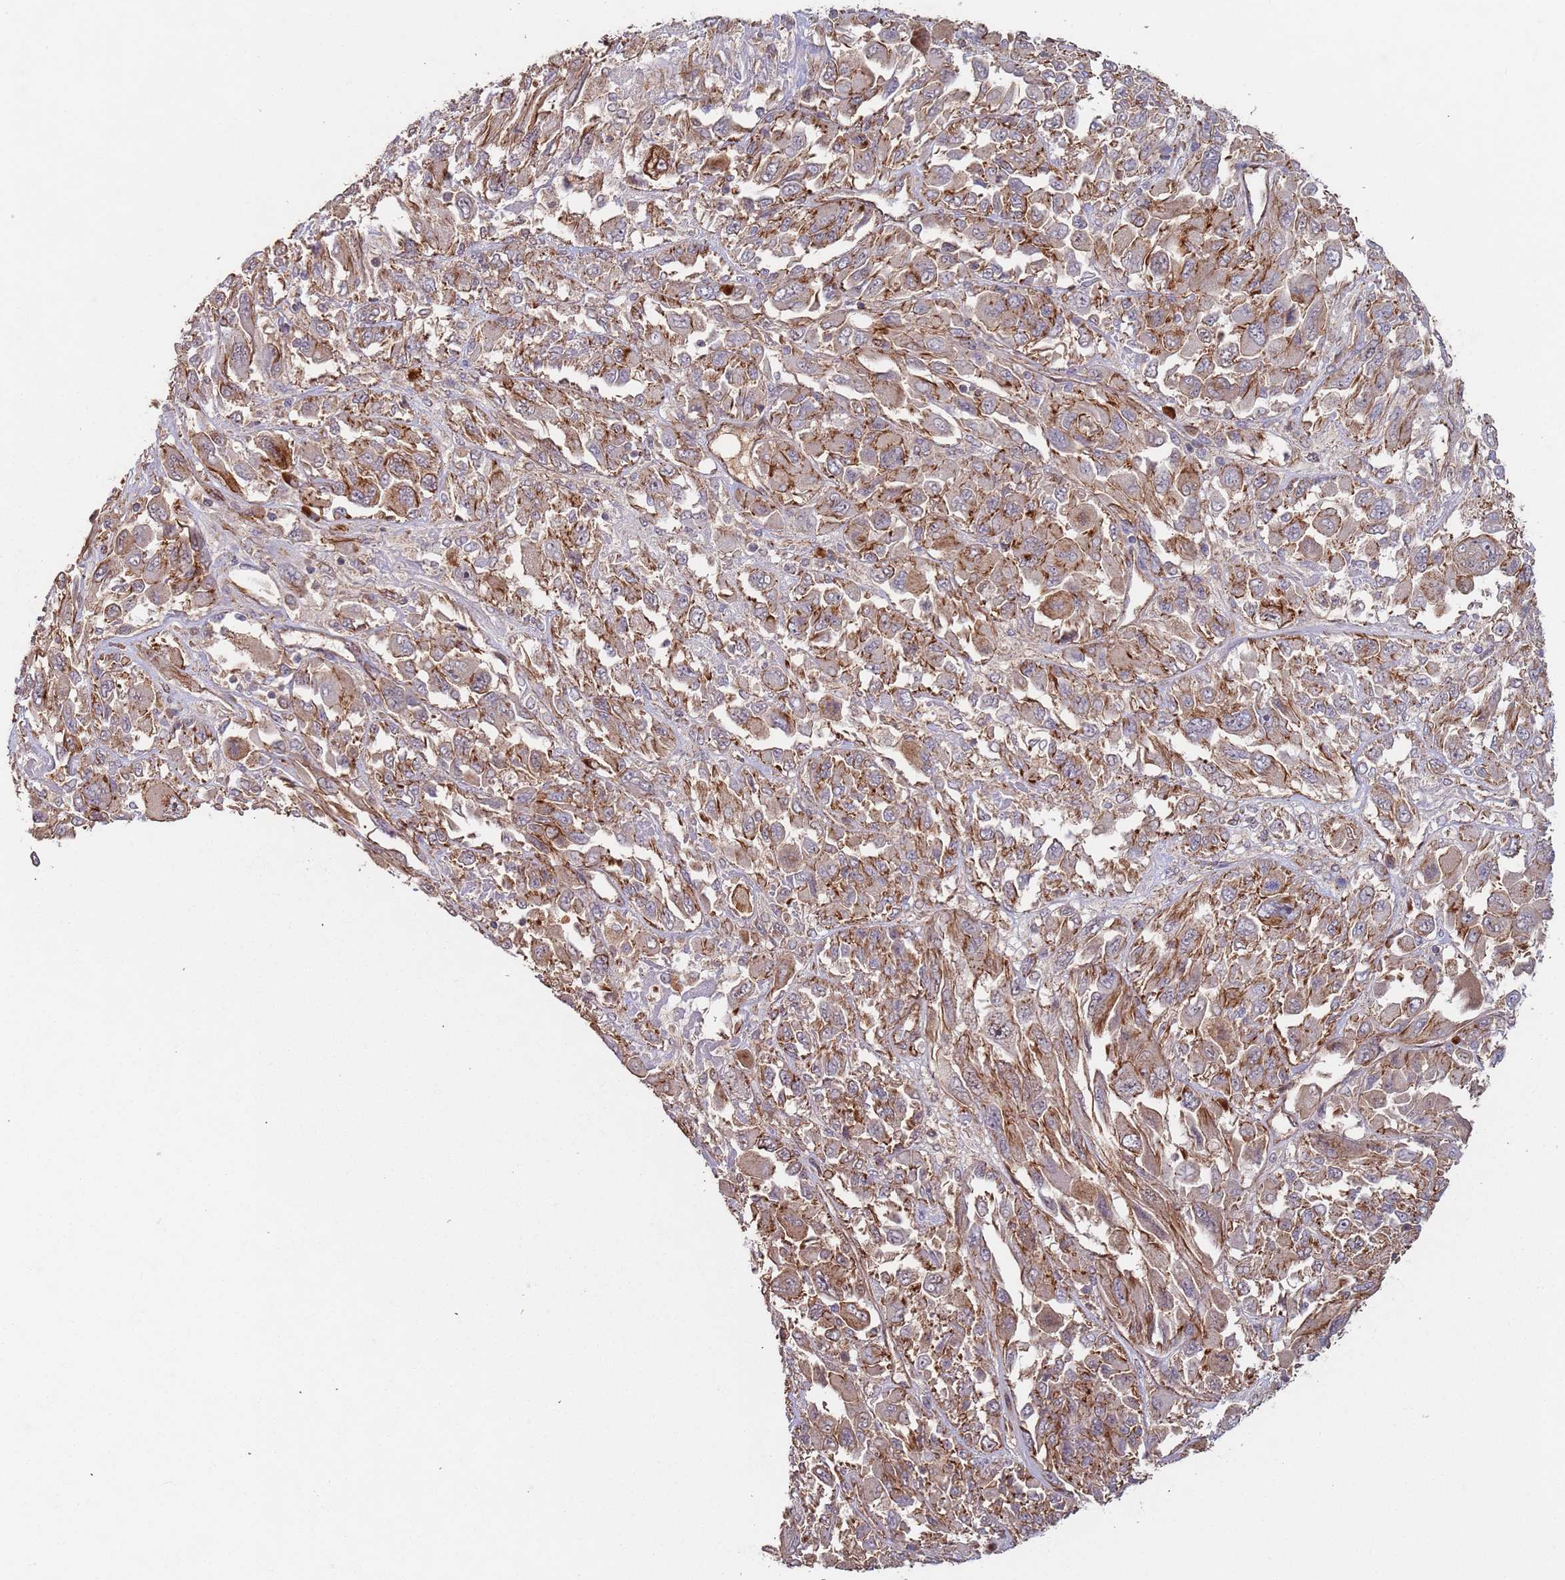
{"staining": {"intensity": "moderate", "quantity": ">75%", "location": "cytoplasmic/membranous"}, "tissue": "melanoma", "cell_type": "Tumor cells", "image_type": "cancer", "snomed": [{"axis": "morphology", "description": "Malignant melanoma, NOS"}, {"axis": "topography", "description": "Skin"}], "caption": "A brown stain labels moderate cytoplasmic/membranous staining of a protein in human malignant melanoma tumor cells.", "gene": "KANSL1L", "patient": {"sex": "female", "age": 91}}